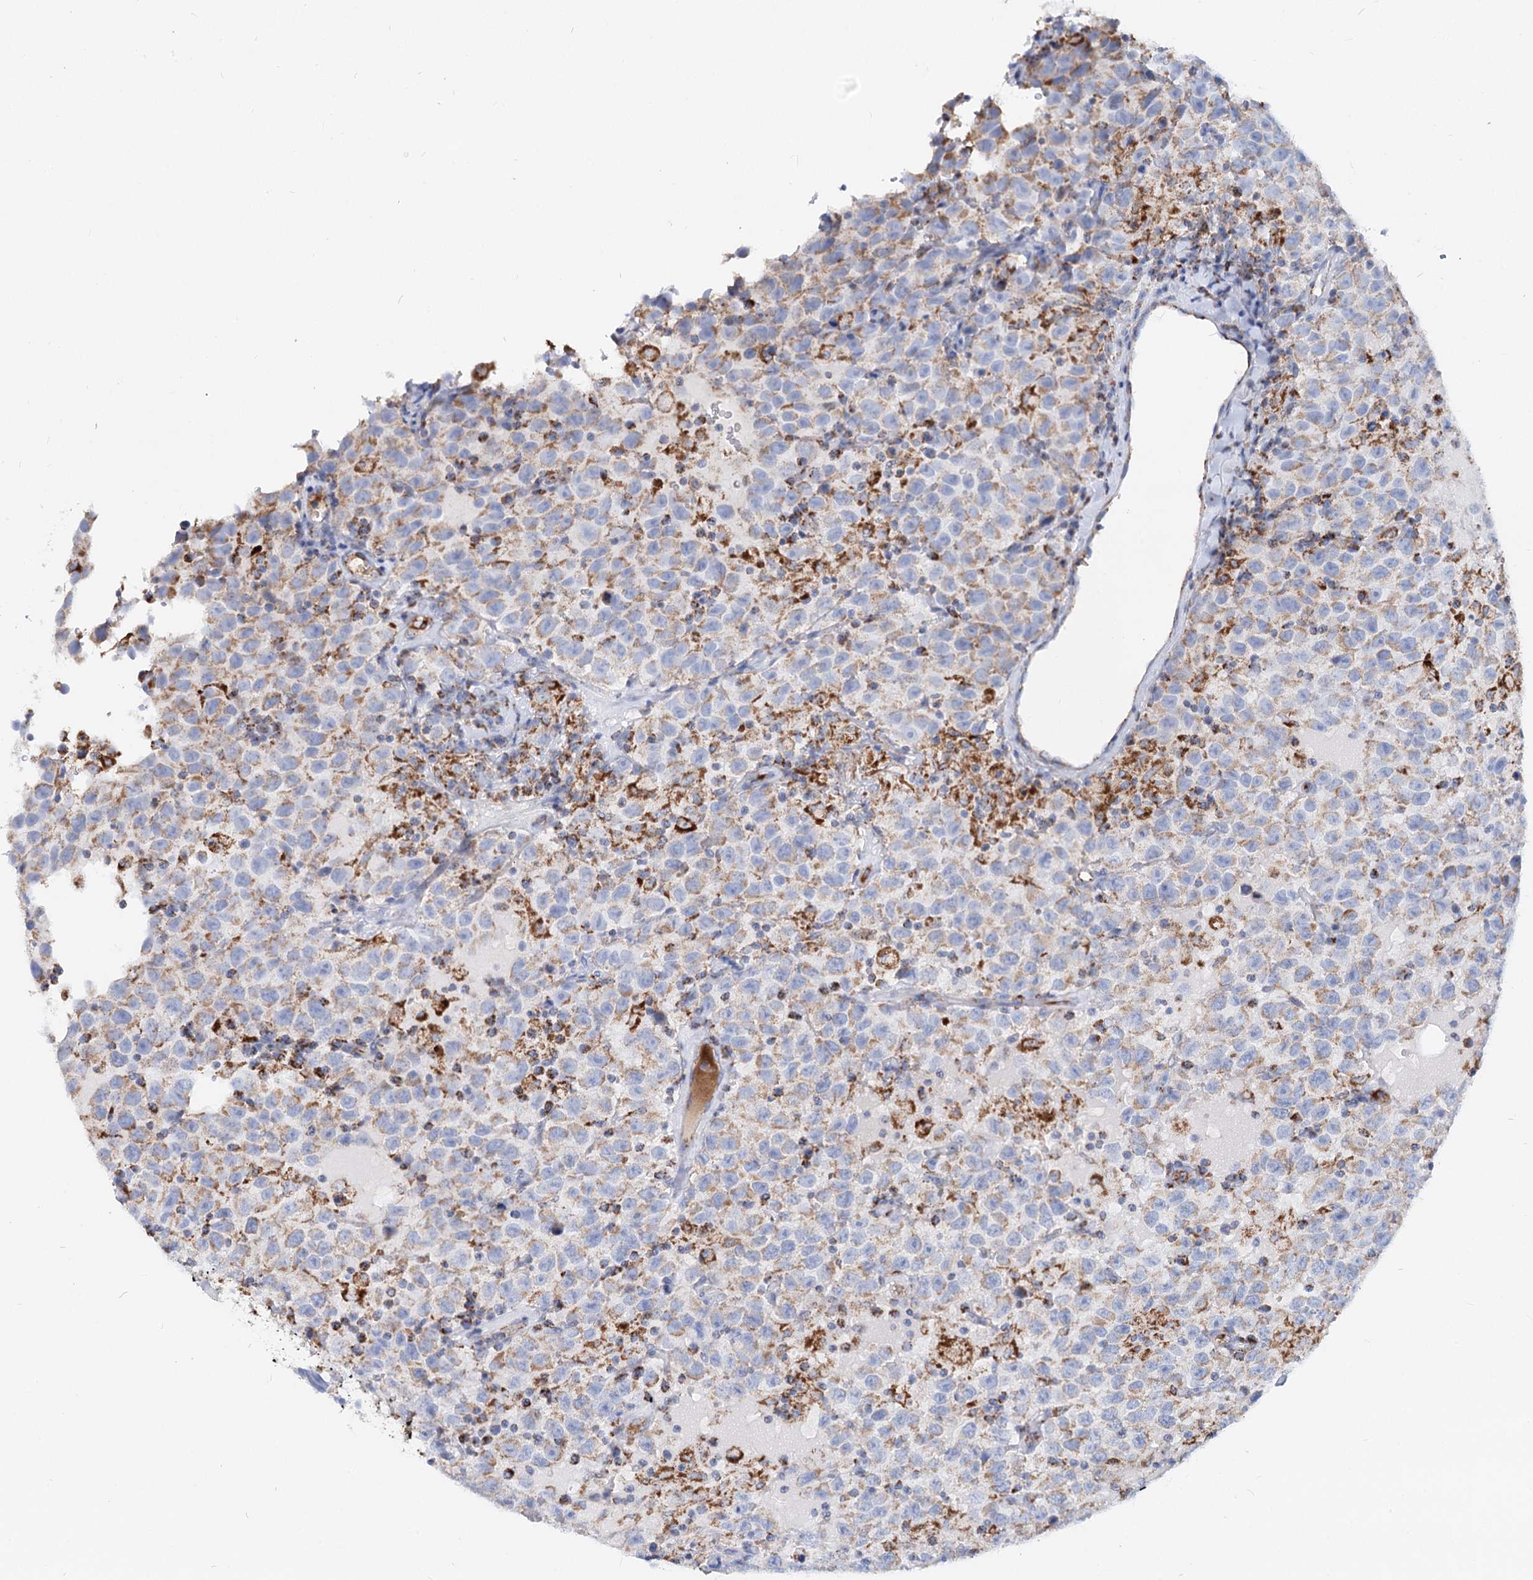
{"staining": {"intensity": "moderate", "quantity": "25%-75%", "location": "cytoplasmic/membranous"}, "tissue": "testis cancer", "cell_type": "Tumor cells", "image_type": "cancer", "snomed": [{"axis": "morphology", "description": "Seminoma, NOS"}, {"axis": "topography", "description": "Testis"}], "caption": "The immunohistochemical stain labels moderate cytoplasmic/membranous staining in tumor cells of testis cancer (seminoma) tissue. (Stains: DAB in brown, nuclei in blue, Microscopy: brightfield microscopy at high magnification).", "gene": "MCCC2", "patient": {"sex": "male", "age": 41}}